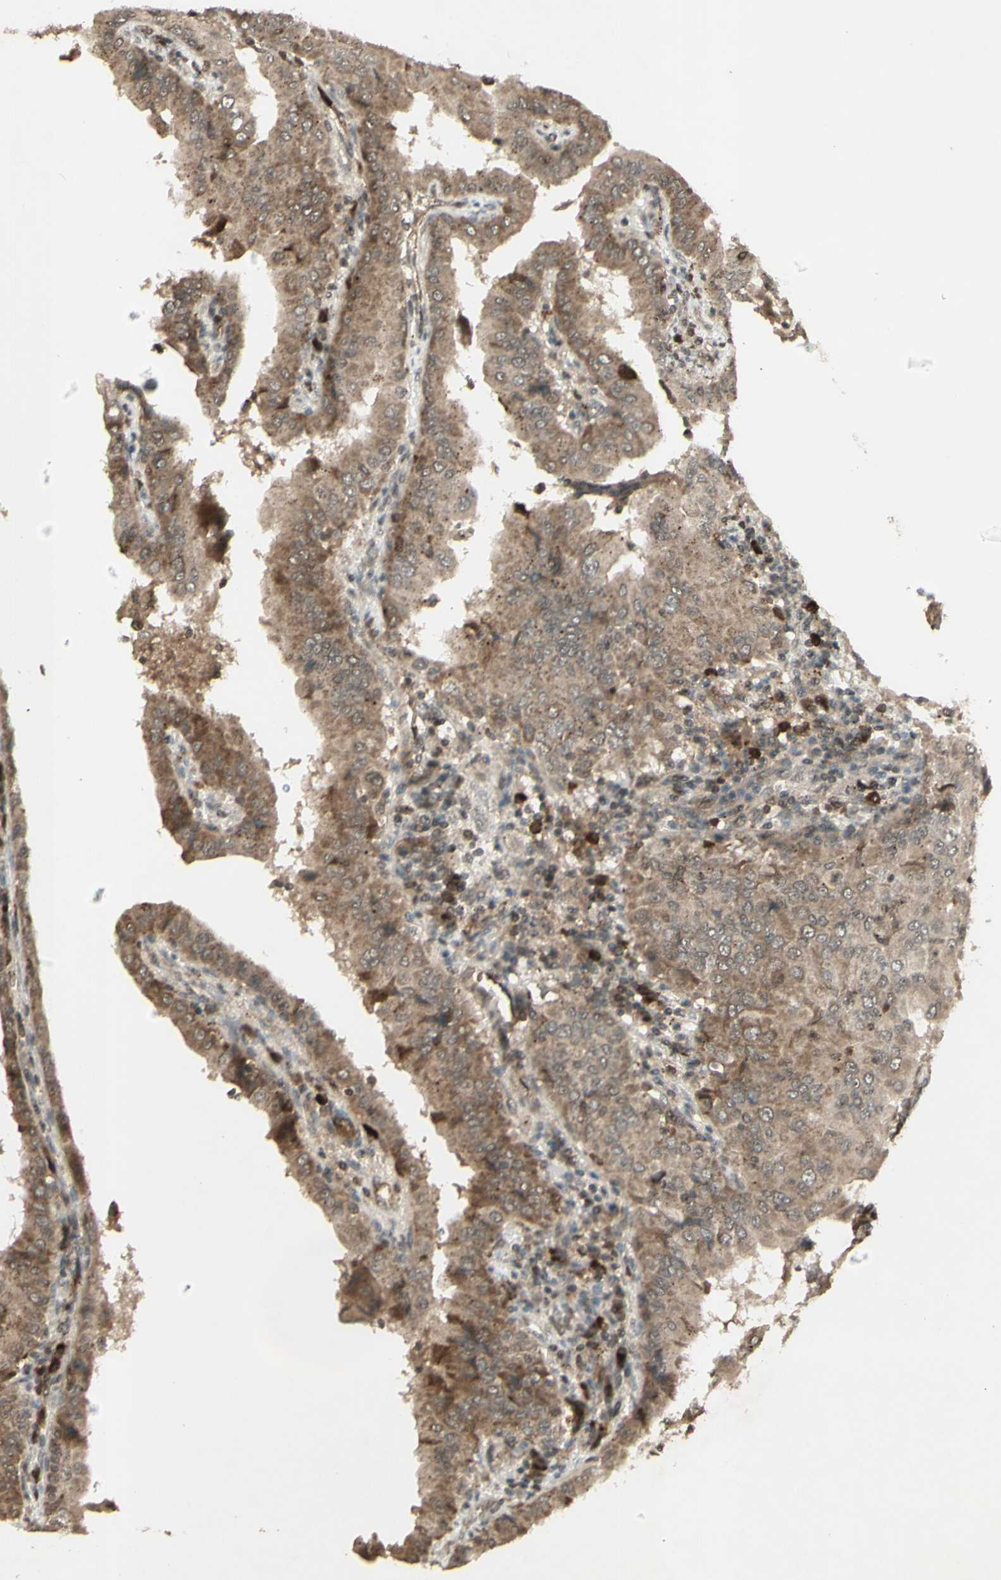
{"staining": {"intensity": "moderate", "quantity": ">75%", "location": "cytoplasmic/membranous"}, "tissue": "thyroid cancer", "cell_type": "Tumor cells", "image_type": "cancer", "snomed": [{"axis": "morphology", "description": "Papillary adenocarcinoma, NOS"}, {"axis": "topography", "description": "Thyroid gland"}], "caption": "Immunohistochemical staining of papillary adenocarcinoma (thyroid) exhibits medium levels of moderate cytoplasmic/membranous expression in approximately >75% of tumor cells.", "gene": "BLNK", "patient": {"sex": "male", "age": 33}}